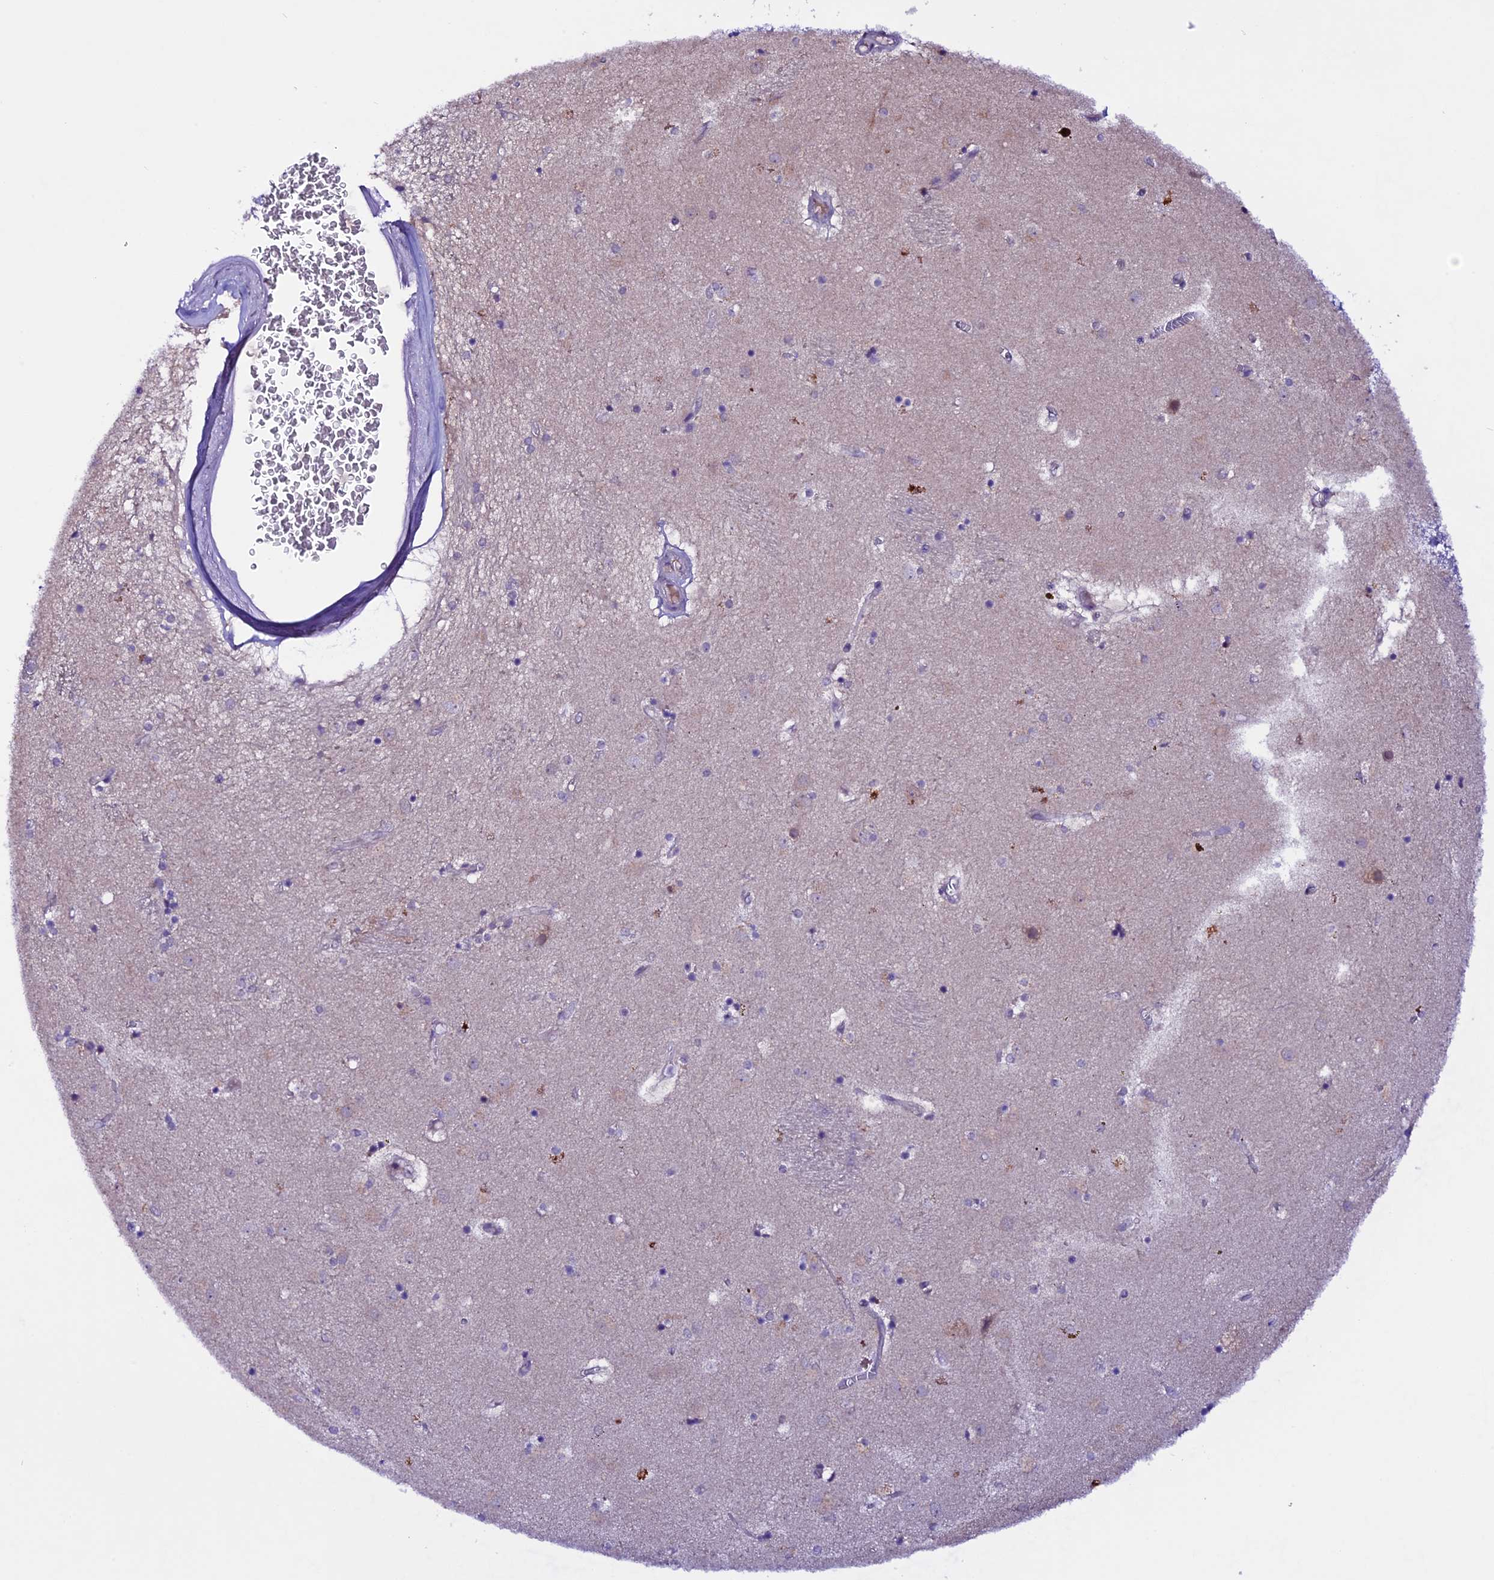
{"staining": {"intensity": "negative", "quantity": "none", "location": "none"}, "tissue": "caudate", "cell_type": "Glial cells", "image_type": "normal", "snomed": [{"axis": "morphology", "description": "Normal tissue, NOS"}, {"axis": "topography", "description": "Lateral ventricle wall"}], "caption": "Human caudate stained for a protein using immunohistochemistry exhibits no positivity in glial cells.", "gene": "XKR7", "patient": {"sex": "male", "age": 70}}